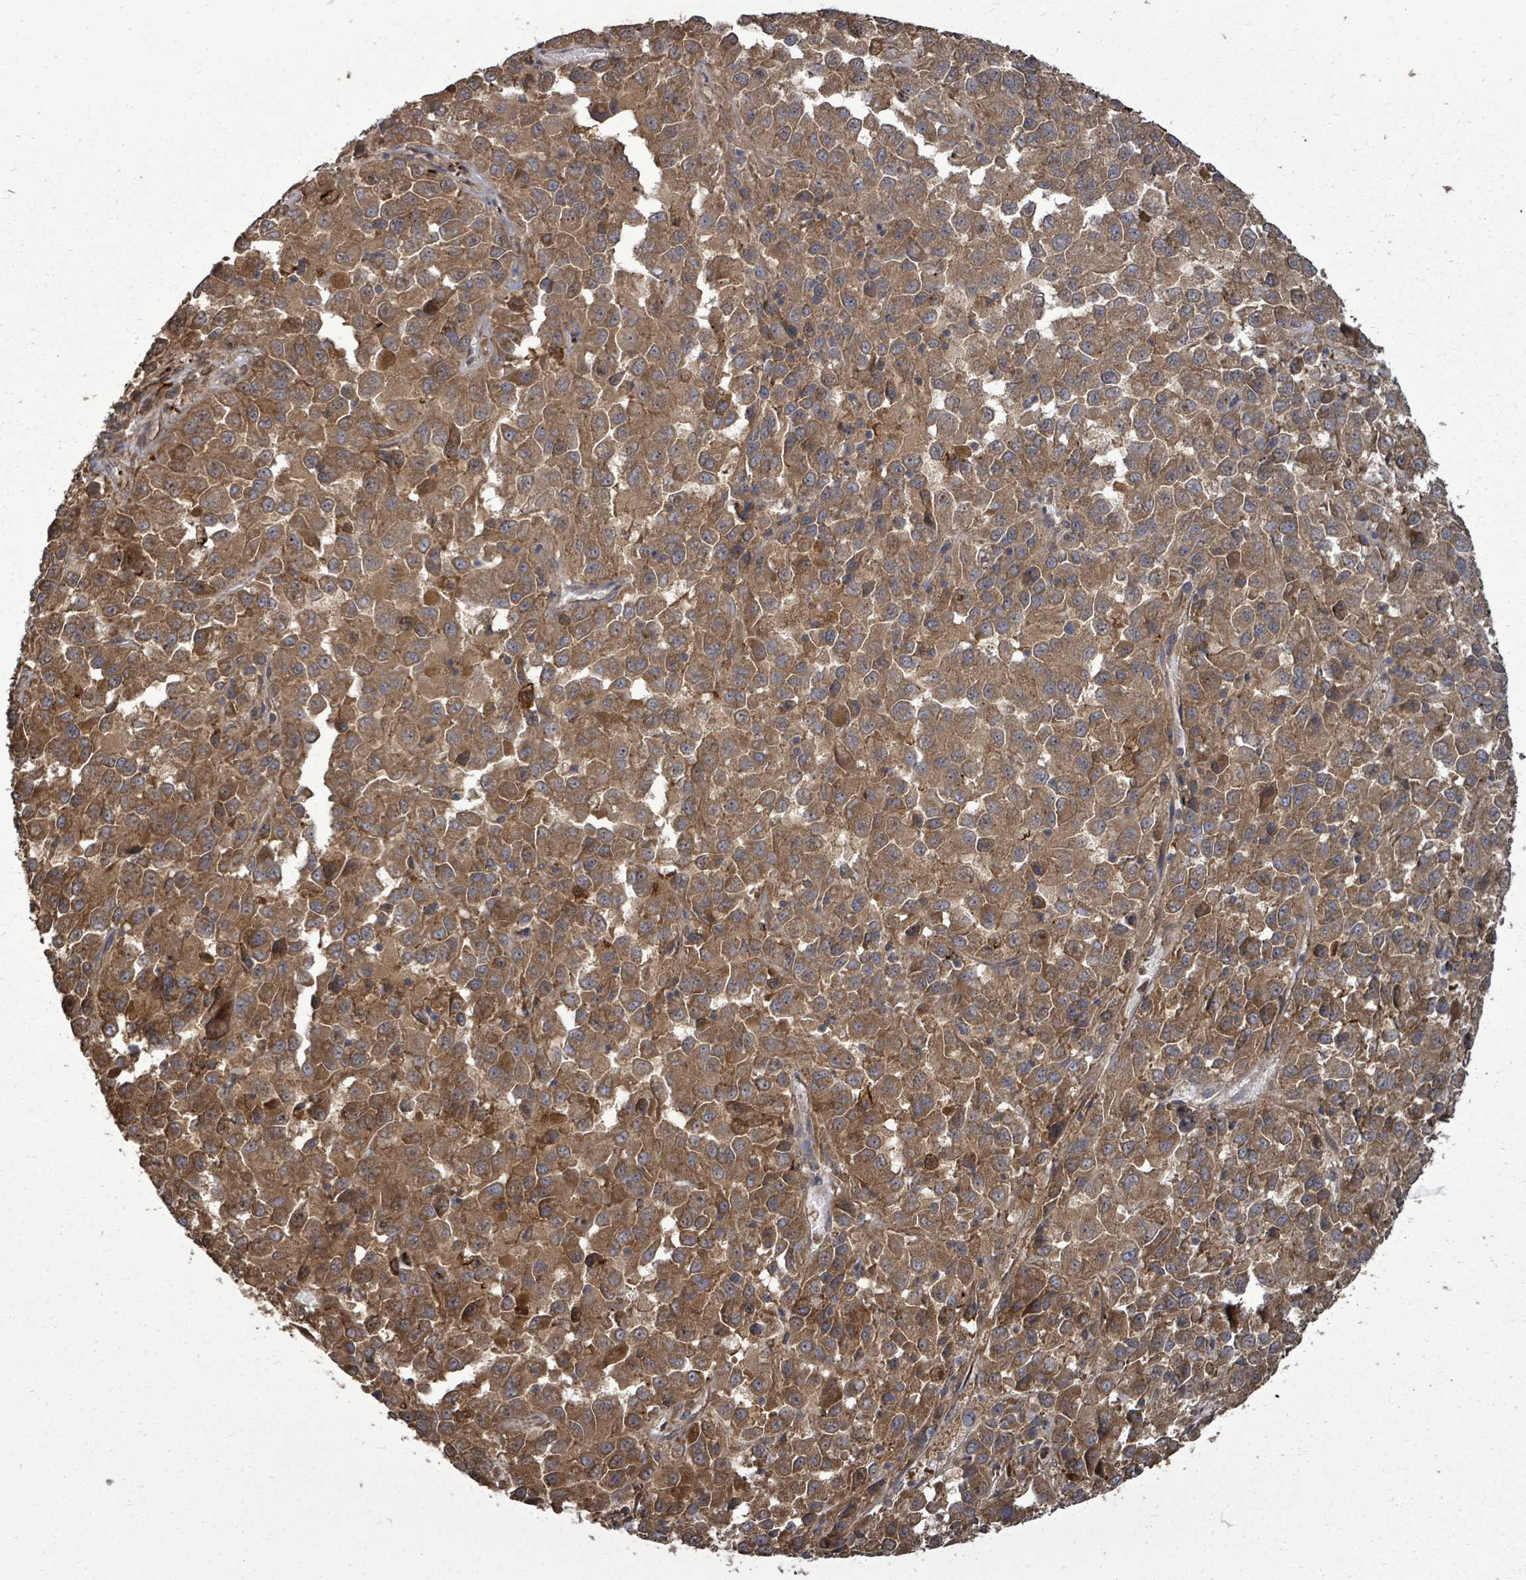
{"staining": {"intensity": "strong", "quantity": ">75%", "location": "cytoplasmic/membranous"}, "tissue": "melanoma", "cell_type": "Tumor cells", "image_type": "cancer", "snomed": [{"axis": "morphology", "description": "Malignant melanoma, Metastatic site"}, {"axis": "topography", "description": "Lung"}], "caption": "Malignant melanoma (metastatic site) tissue reveals strong cytoplasmic/membranous expression in about >75% of tumor cells, visualized by immunohistochemistry.", "gene": "EIF3C", "patient": {"sex": "male", "age": 64}}